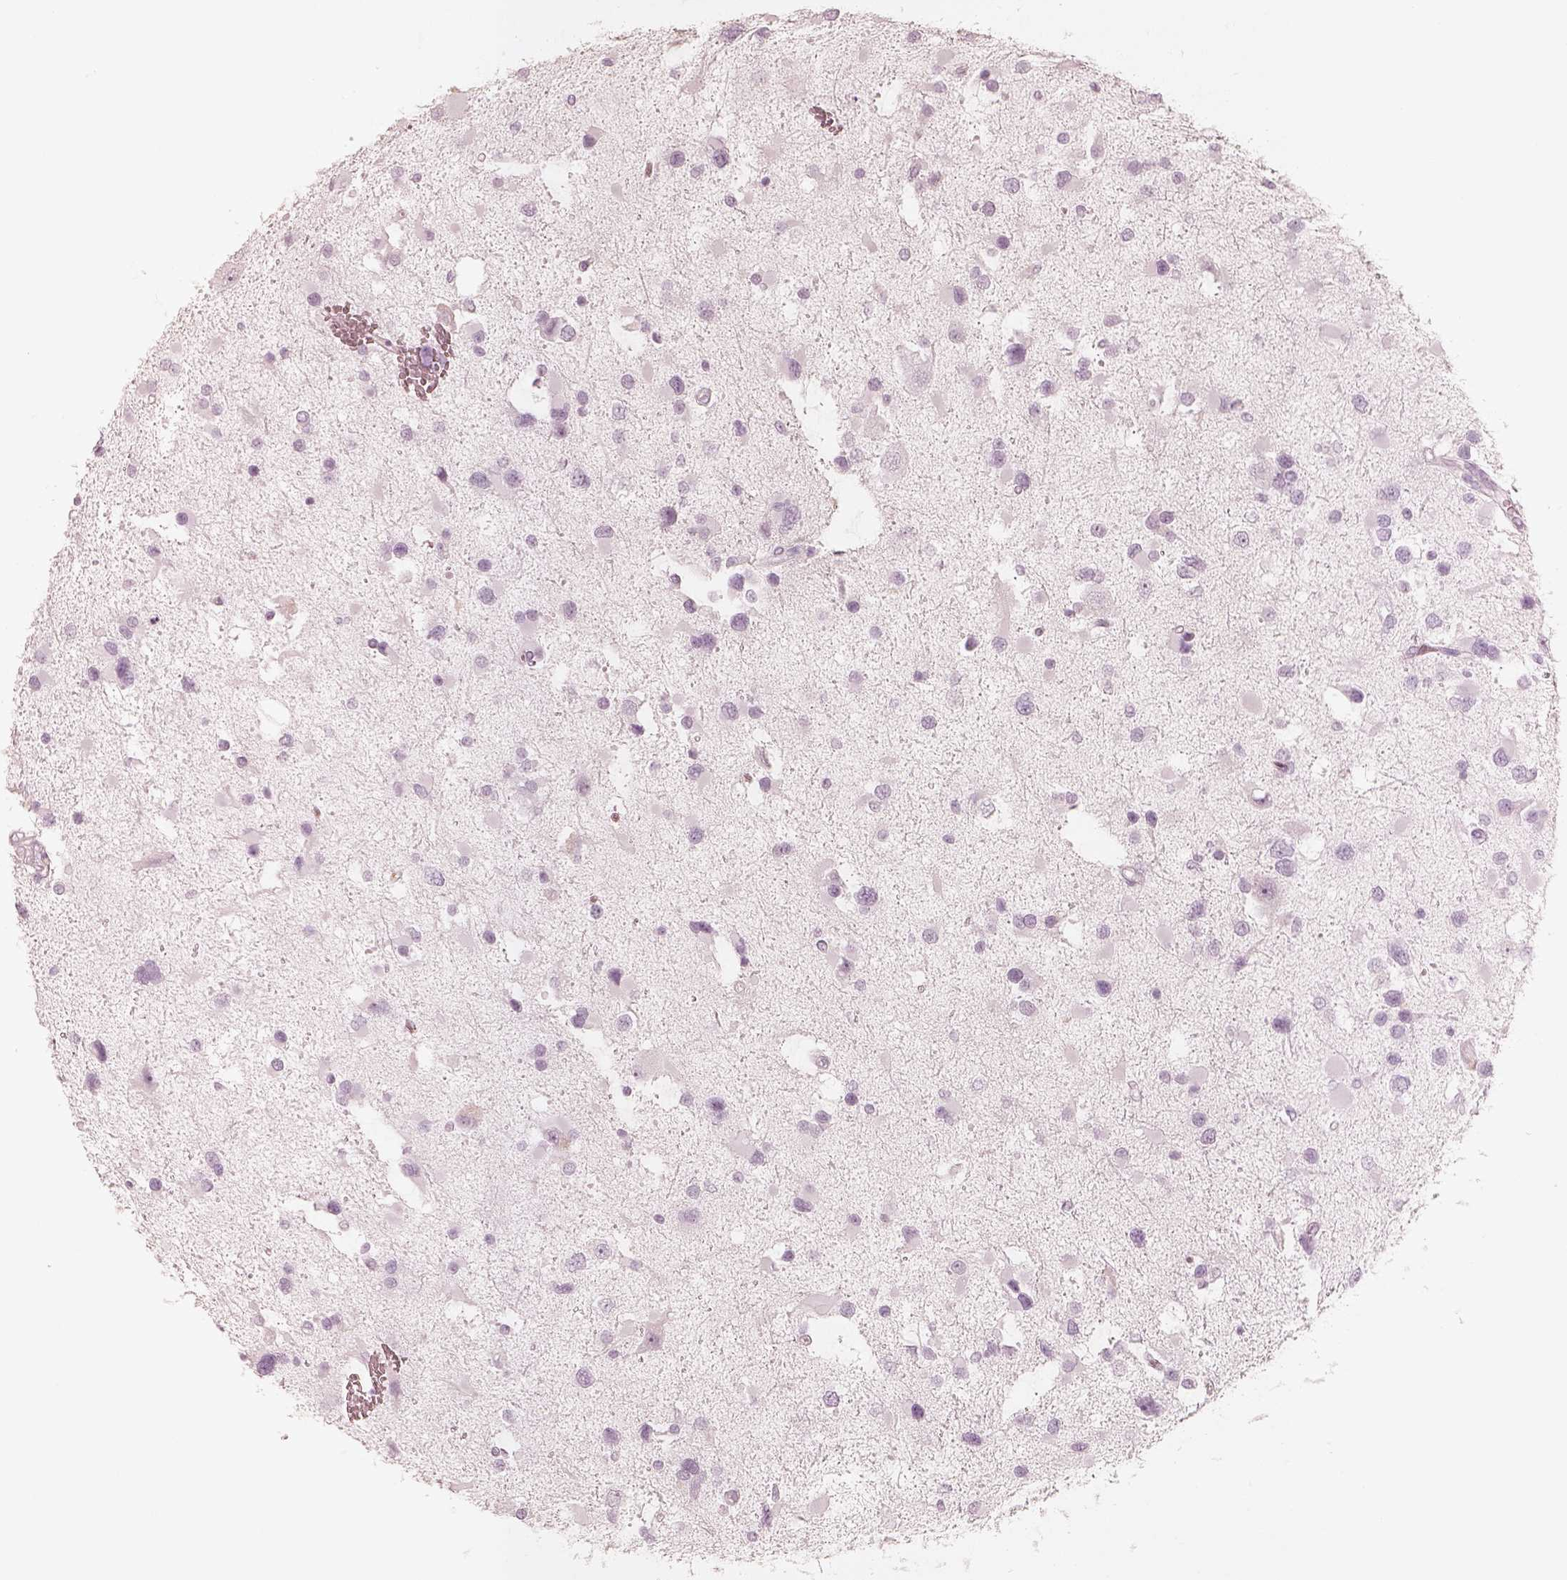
{"staining": {"intensity": "negative", "quantity": "none", "location": "none"}, "tissue": "glioma", "cell_type": "Tumor cells", "image_type": "cancer", "snomed": [{"axis": "morphology", "description": "Glioma, malignant, Low grade"}, {"axis": "topography", "description": "Brain"}], "caption": "Tumor cells show no significant protein expression in malignant glioma (low-grade).", "gene": "KRT72", "patient": {"sex": "female", "age": 32}}